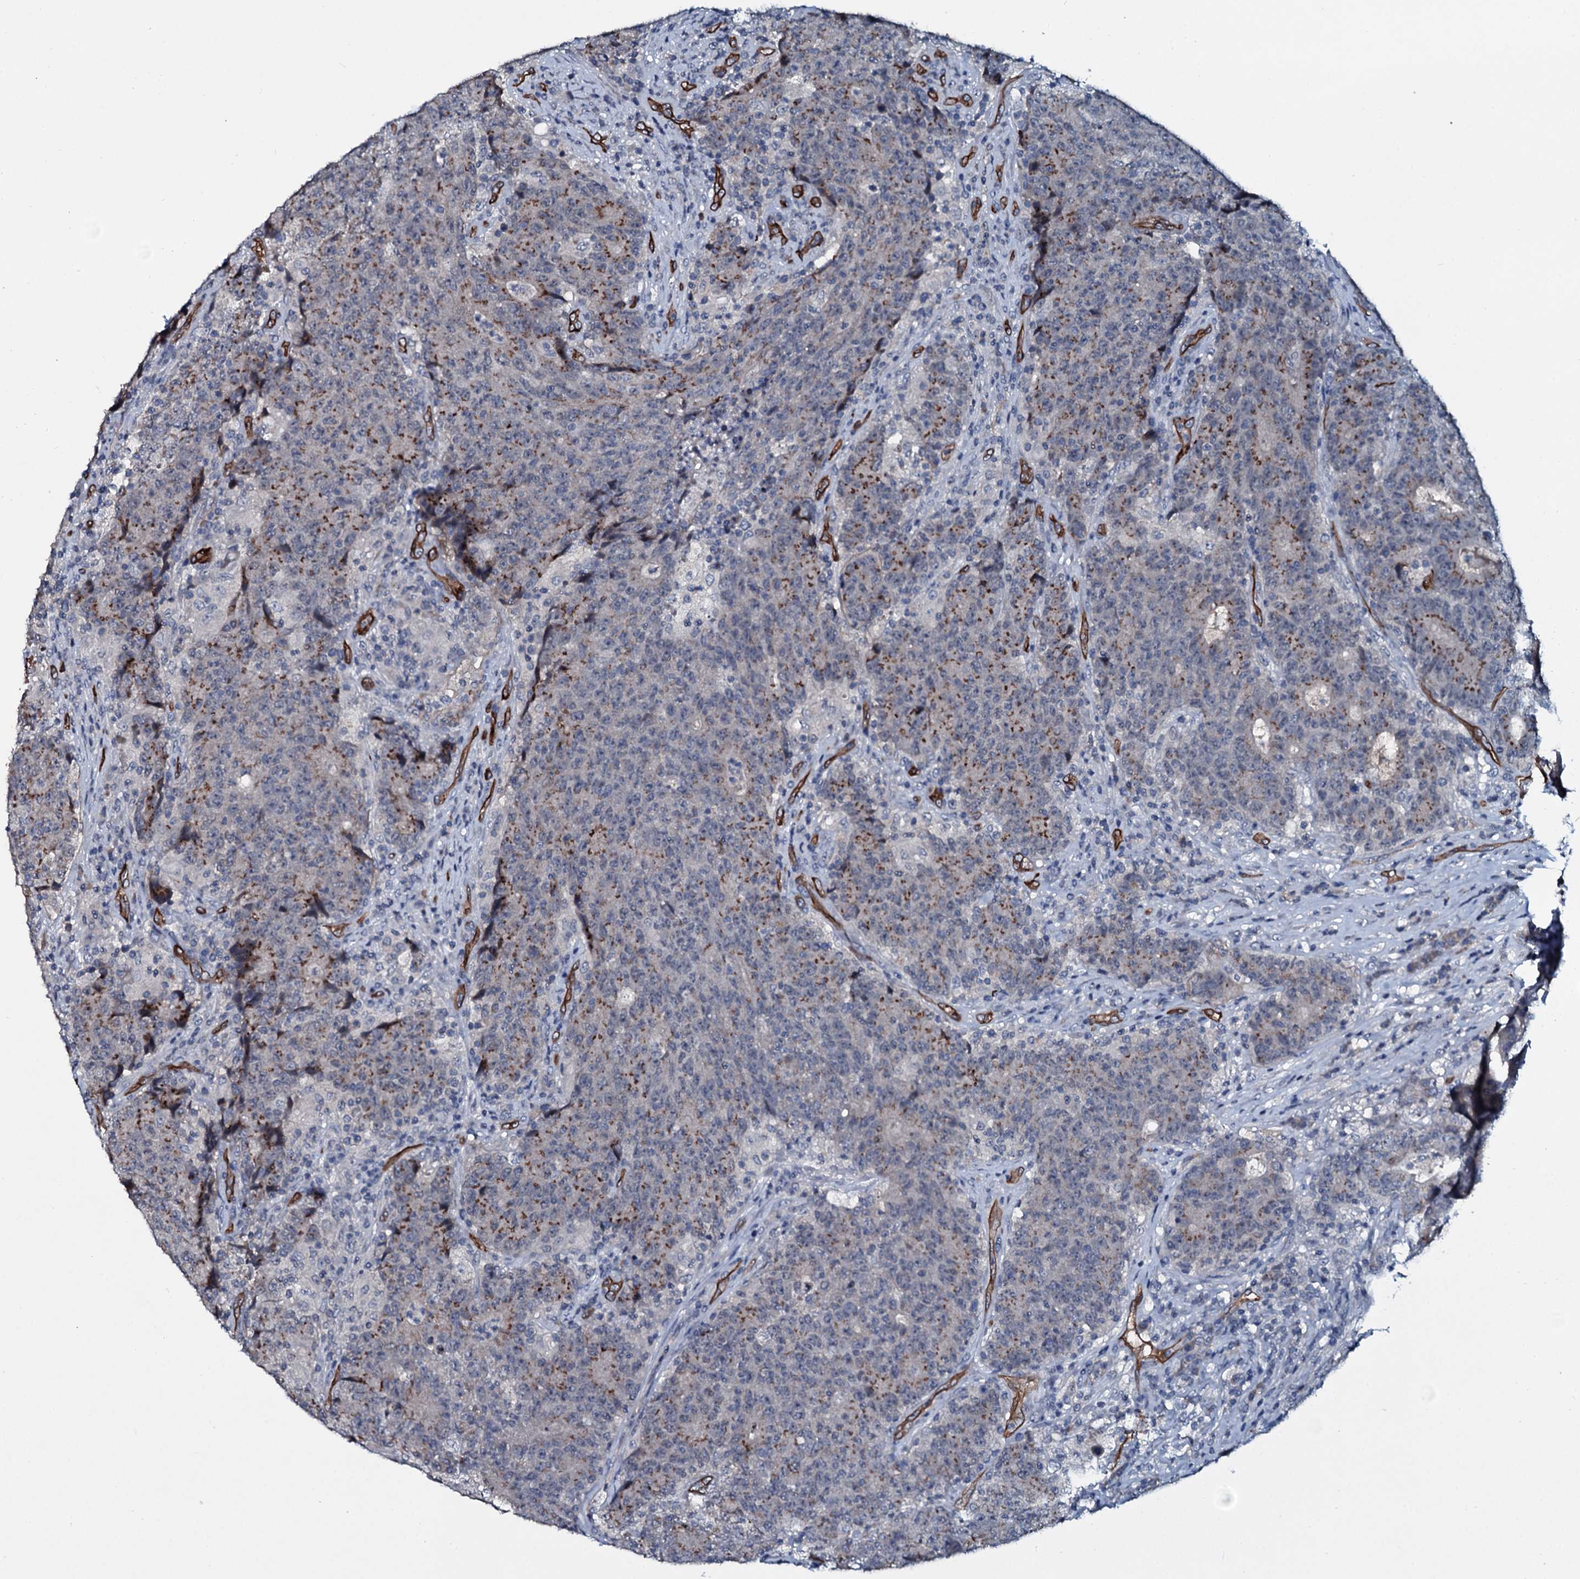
{"staining": {"intensity": "moderate", "quantity": "25%-75%", "location": "cytoplasmic/membranous"}, "tissue": "colorectal cancer", "cell_type": "Tumor cells", "image_type": "cancer", "snomed": [{"axis": "morphology", "description": "Adenocarcinoma, NOS"}, {"axis": "topography", "description": "Colon"}], "caption": "Colorectal cancer (adenocarcinoma) stained for a protein demonstrates moderate cytoplasmic/membranous positivity in tumor cells. (DAB (3,3'-diaminobenzidine) IHC with brightfield microscopy, high magnification).", "gene": "CLEC14A", "patient": {"sex": "female", "age": 75}}